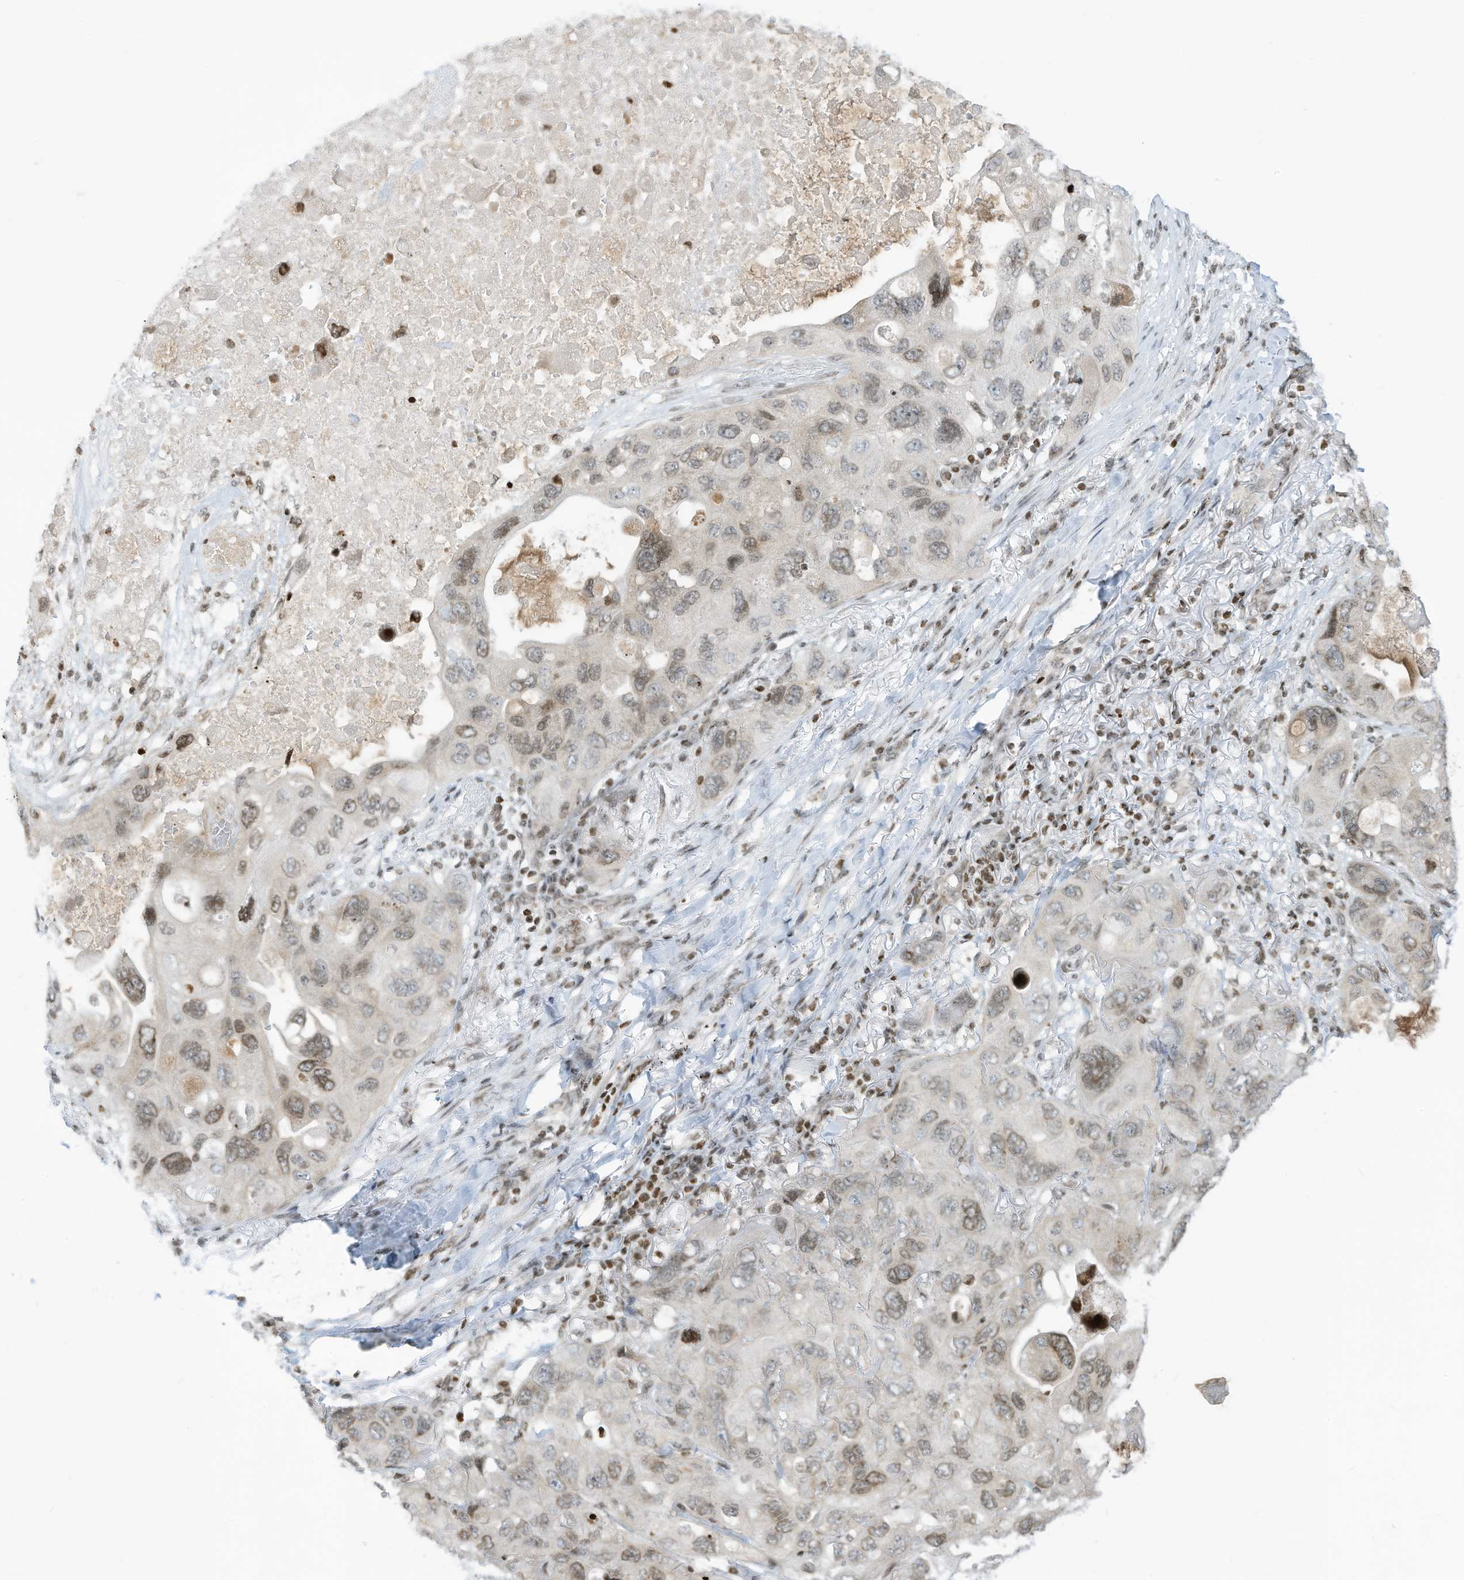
{"staining": {"intensity": "weak", "quantity": "25%-75%", "location": "nuclear"}, "tissue": "lung cancer", "cell_type": "Tumor cells", "image_type": "cancer", "snomed": [{"axis": "morphology", "description": "Squamous cell carcinoma, NOS"}, {"axis": "topography", "description": "Lung"}], "caption": "The immunohistochemical stain highlights weak nuclear staining in tumor cells of lung squamous cell carcinoma tissue.", "gene": "ADI1", "patient": {"sex": "female", "age": 73}}